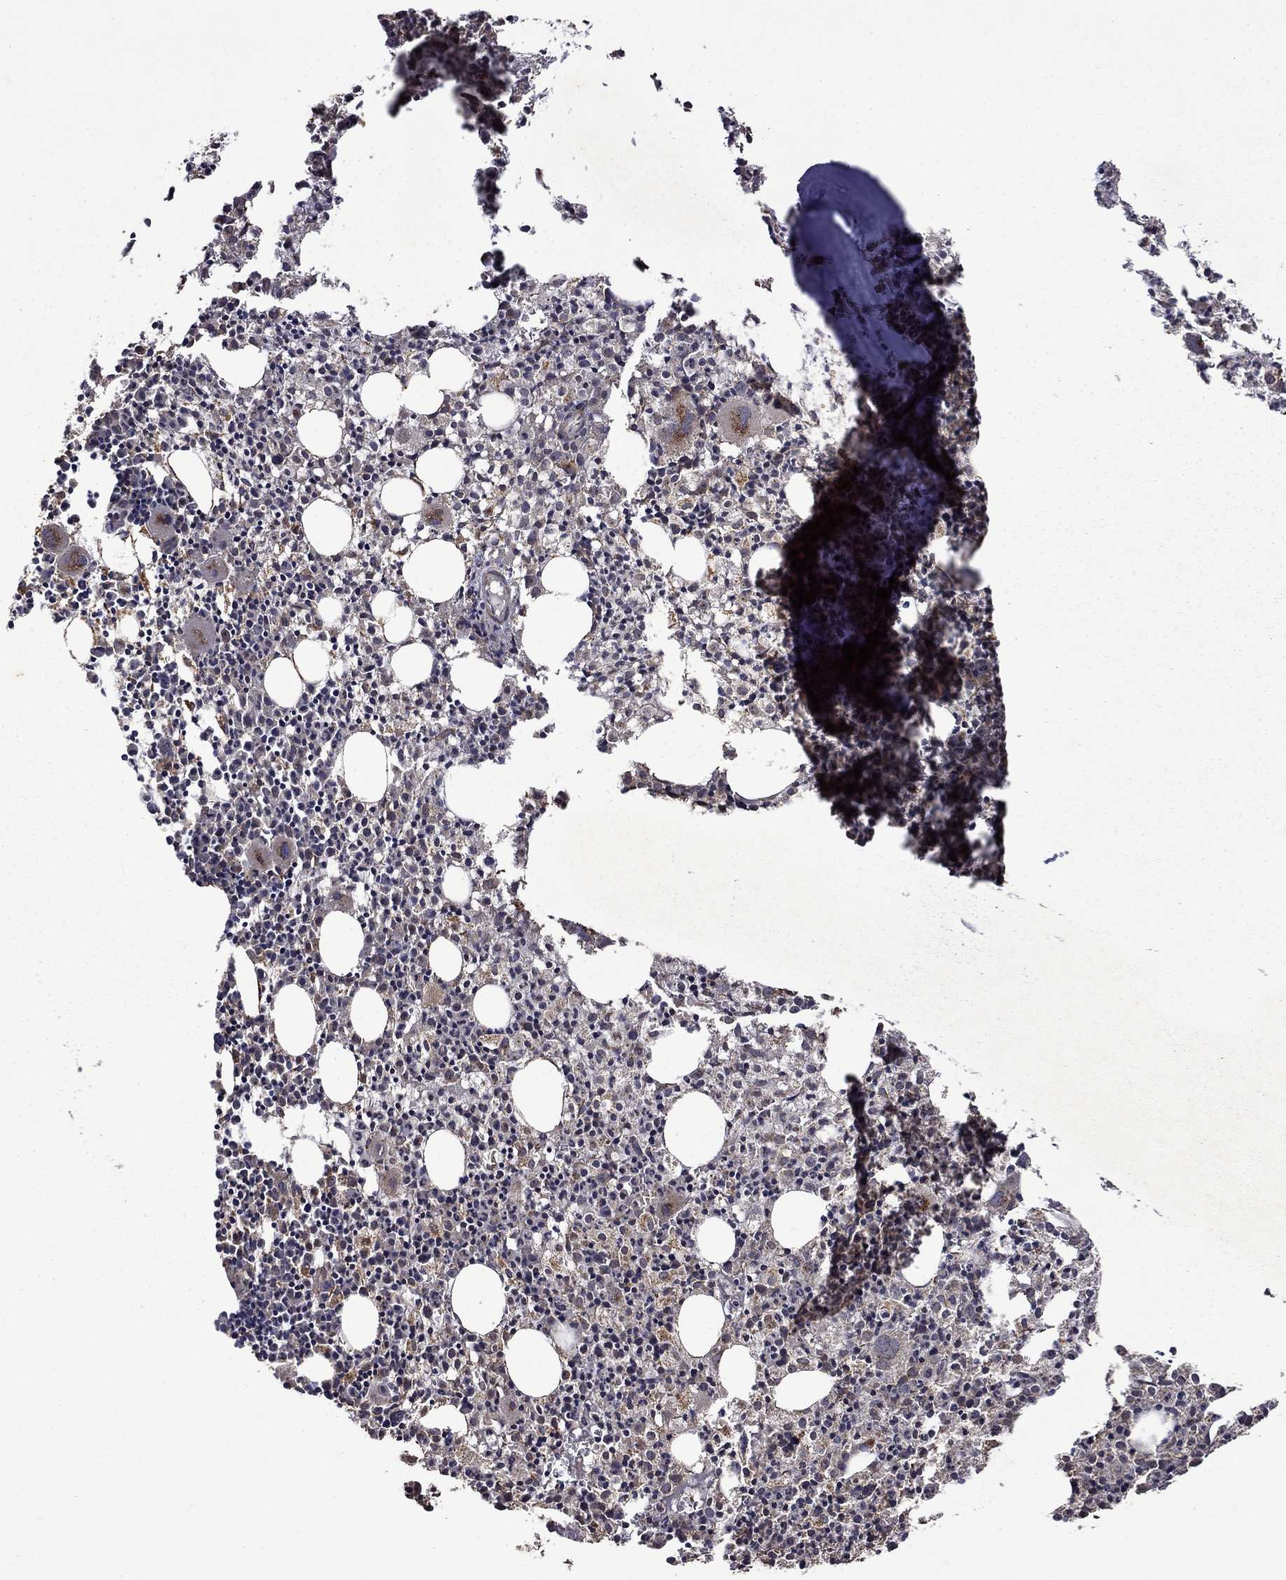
{"staining": {"intensity": "strong", "quantity": "<25%", "location": "cytoplasmic/membranous"}, "tissue": "bone marrow", "cell_type": "Hematopoietic cells", "image_type": "normal", "snomed": [{"axis": "morphology", "description": "Normal tissue, NOS"}, {"axis": "morphology", "description": "Inflammation, NOS"}, {"axis": "topography", "description": "Bone marrow"}], "caption": "Immunohistochemical staining of normal bone marrow shows medium levels of strong cytoplasmic/membranous staining in about <25% of hematopoietic cells. (Stains: DAB in brown, nuclei in blue, Microscopy: brightfield microscopy at high magnification).", "gene": "ITM2B", "patient": {"sex": "male", "age": 3}}